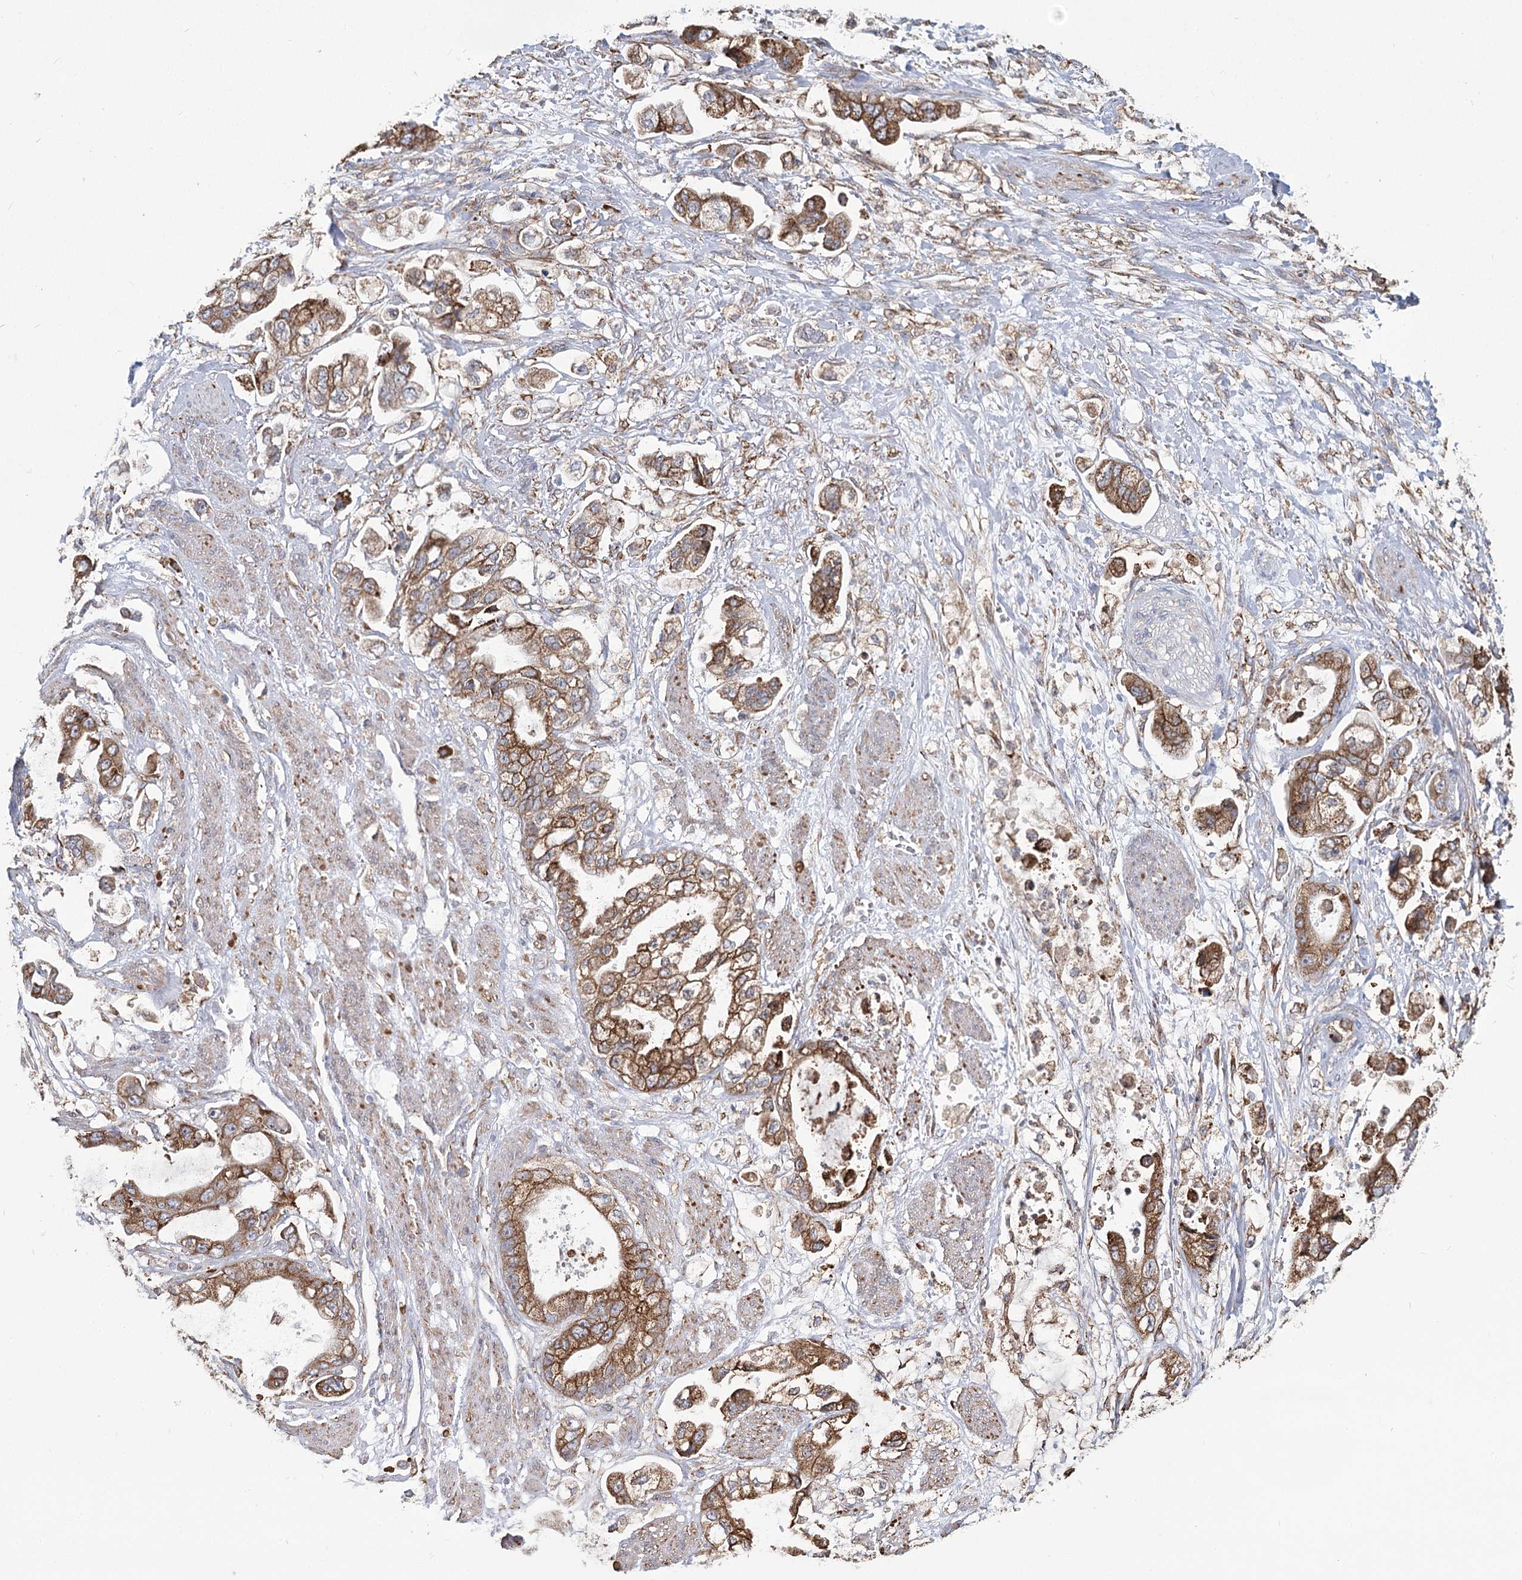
{"staining": {"intensity": "moderate", "quantity": ">75%", "location": "cytoplasmic/membranous"}, "tissue": "stomach cancer", "cell_type": "Tumor cells", "image_type": "cancer", "snomed": [{"axis": "morphology", "description": "Adenocarcinoma, NOS"}, {"axis": "topography", "description": "Stomach"}], "caption": "Stomach cancer (adenocarcinoma) stained with a protein marker reveals moderate staining in tumor cells.", "gene": "ZCCHC9", "patient": {"sex": "male", "age": 62}}